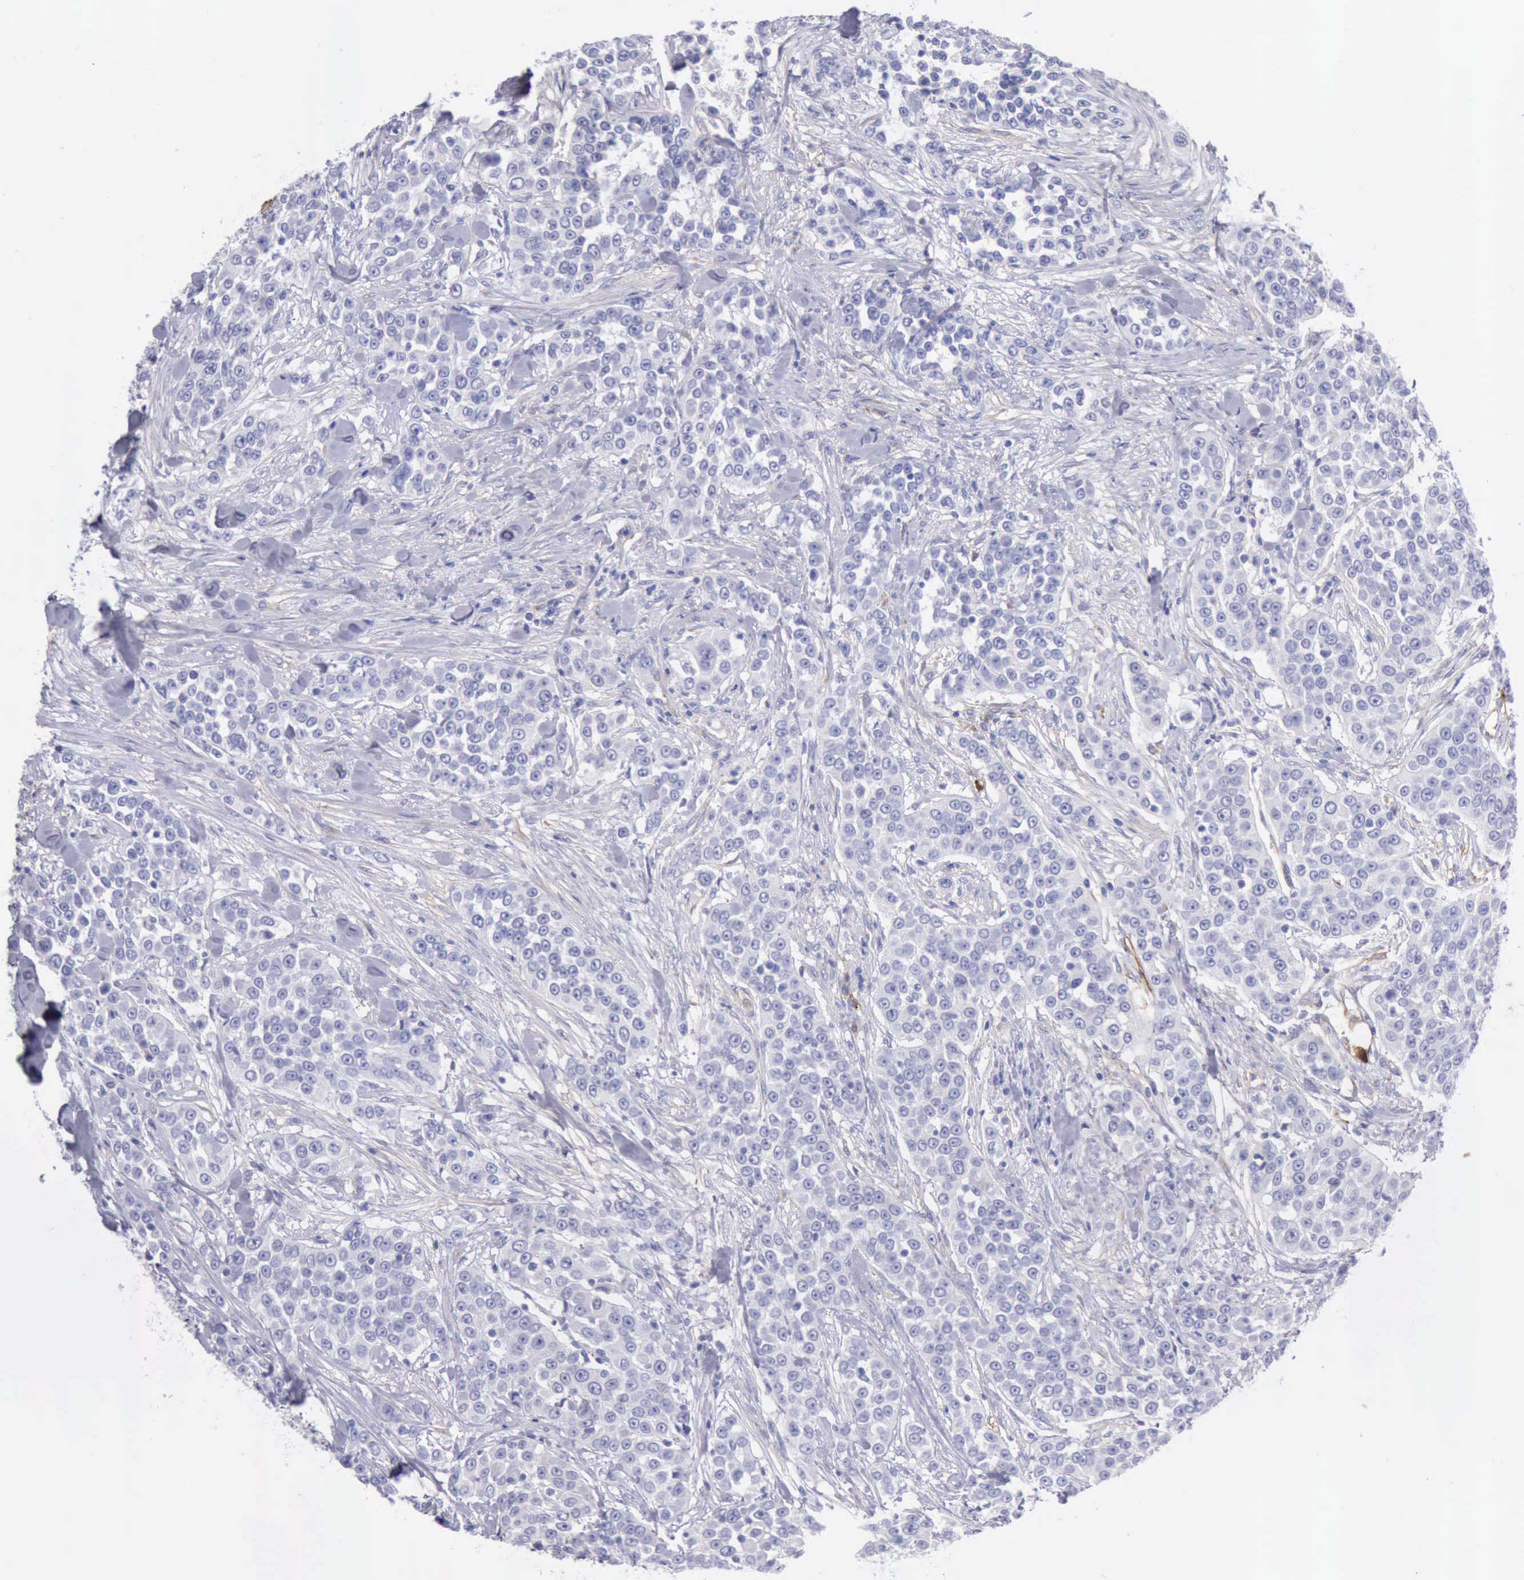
{"staining": {"intensity": "negative", "quantity": "none", "location": "none"}, "tissue": "urothelial cancer", "cell_type": "Tumor cells", "image_type": "cancer", "snomed": [{"axis": "morphology", "description": "Urothelial carcinoma, High grade"}, {"axis": "topography", "description": "Urinary bladder"}], "caption": "The immunohistochemistry photomicrograph has no significant expression in tumor cells of high-grade urothelial carcinoma tissue.", "gene": "AOC3", "patient": {"sex": "female", "age": 80}}